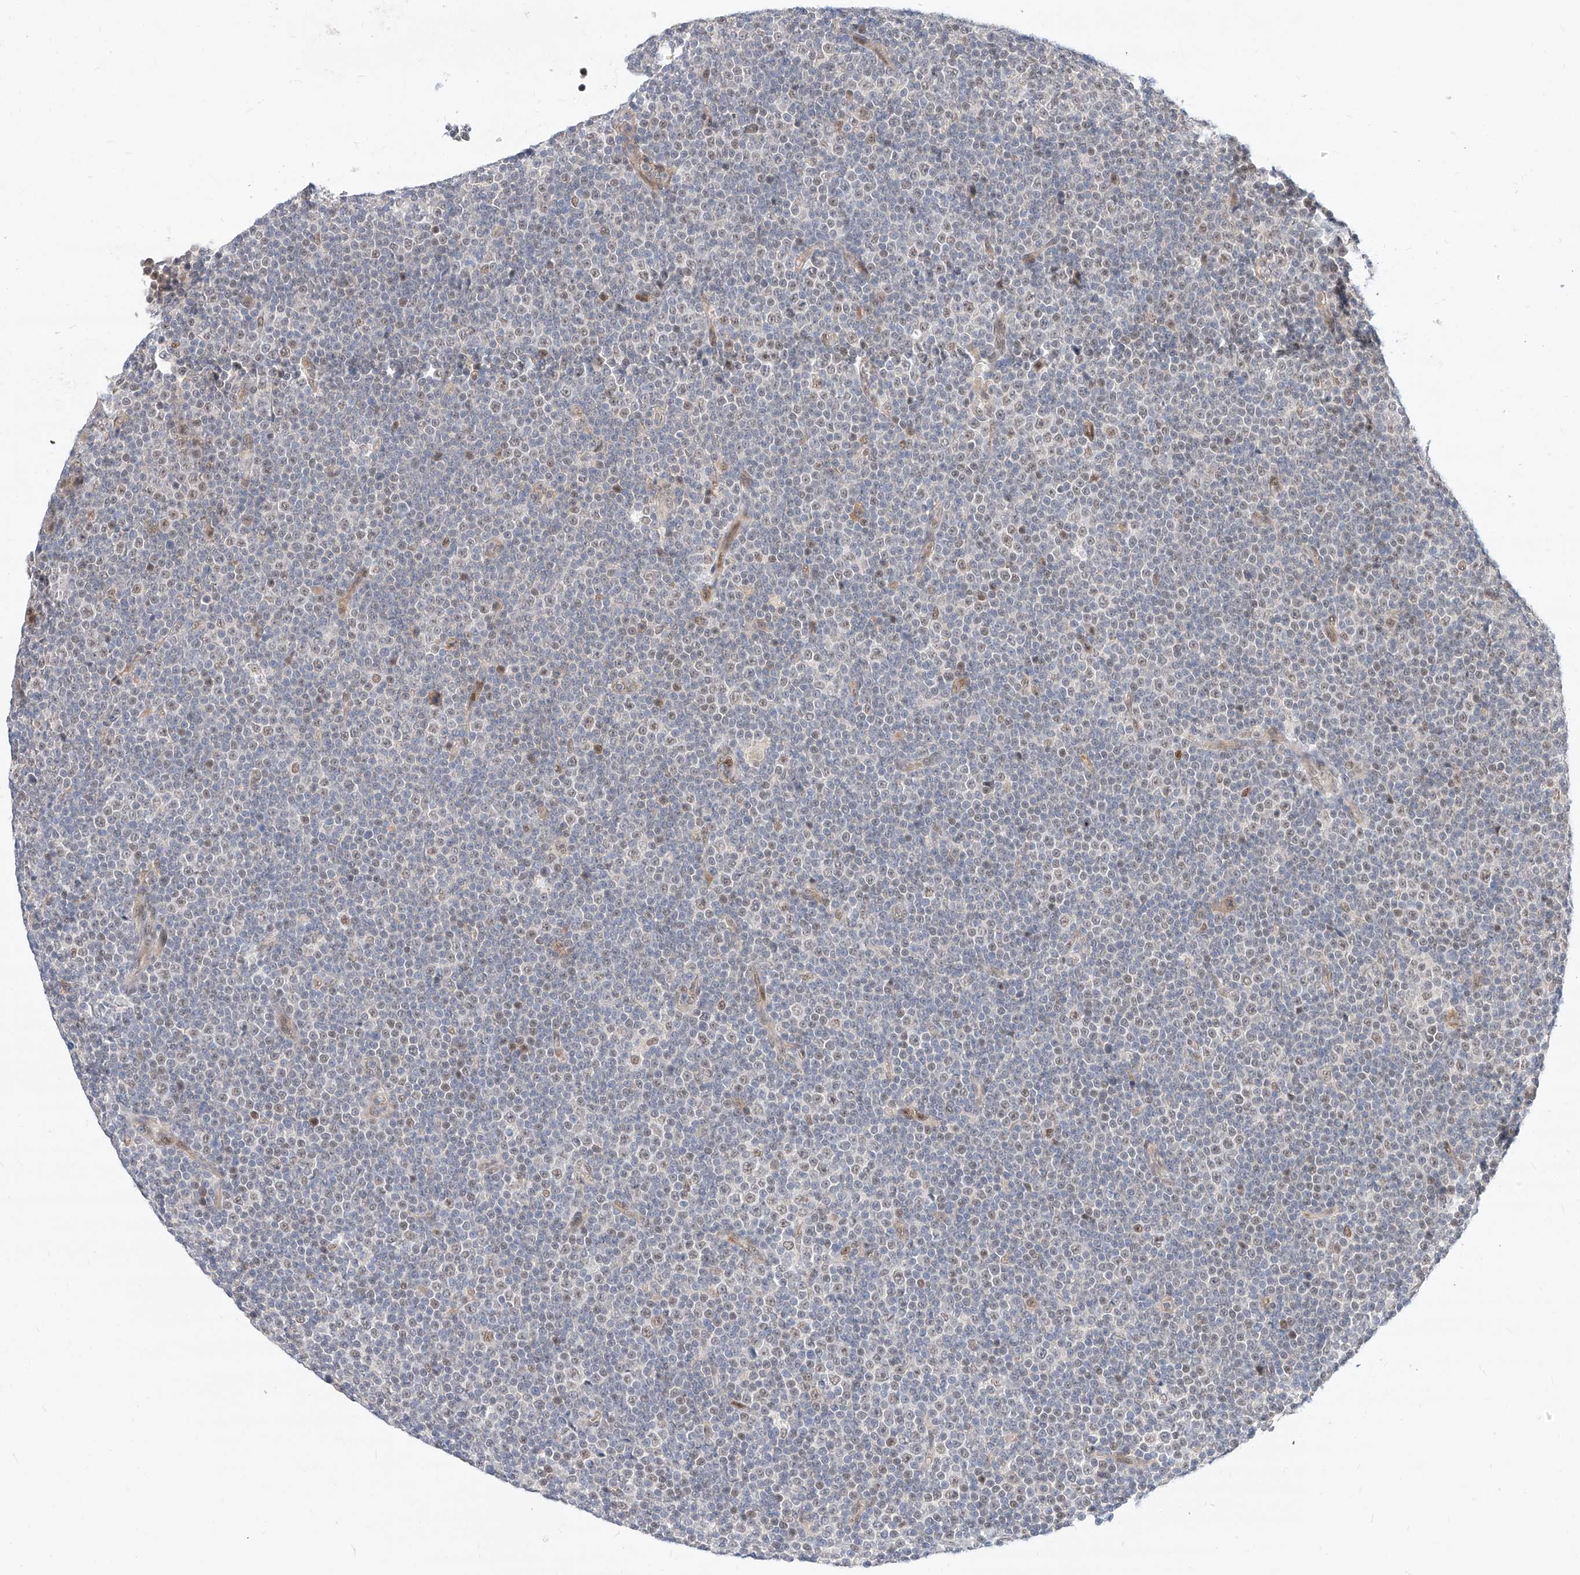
{"staining": {"intensity": "weak", "quantity": "25%-75%", "location": "nuclear"}, "tissue": "lymphoma", "cell_type": "Tumor cells", "image_type": "cancer", "snomed": [{"axis": "morphology", "description": "Malignant lymphoma, non-Hodgkin's type, Low grade"}, {"axis": "topography", "description": "Lymph node"}], "caption": "Immunohistochemistry (IHC) staining of low-grade malignant lymphoma, non-Hodgkin's type, which demonstrates low levels of weak nuclear positivity in approximately 25%-75% of tumor cells indicating weak nuclear protein staining. The staining was performed using DAB (3,3'-diaminobenzidine) (brown) for protein detection and nuclei were counterstained in hematoxylin (blue).", "gene": "CBX8", "patient": {"sex": "female", "age": 67}}